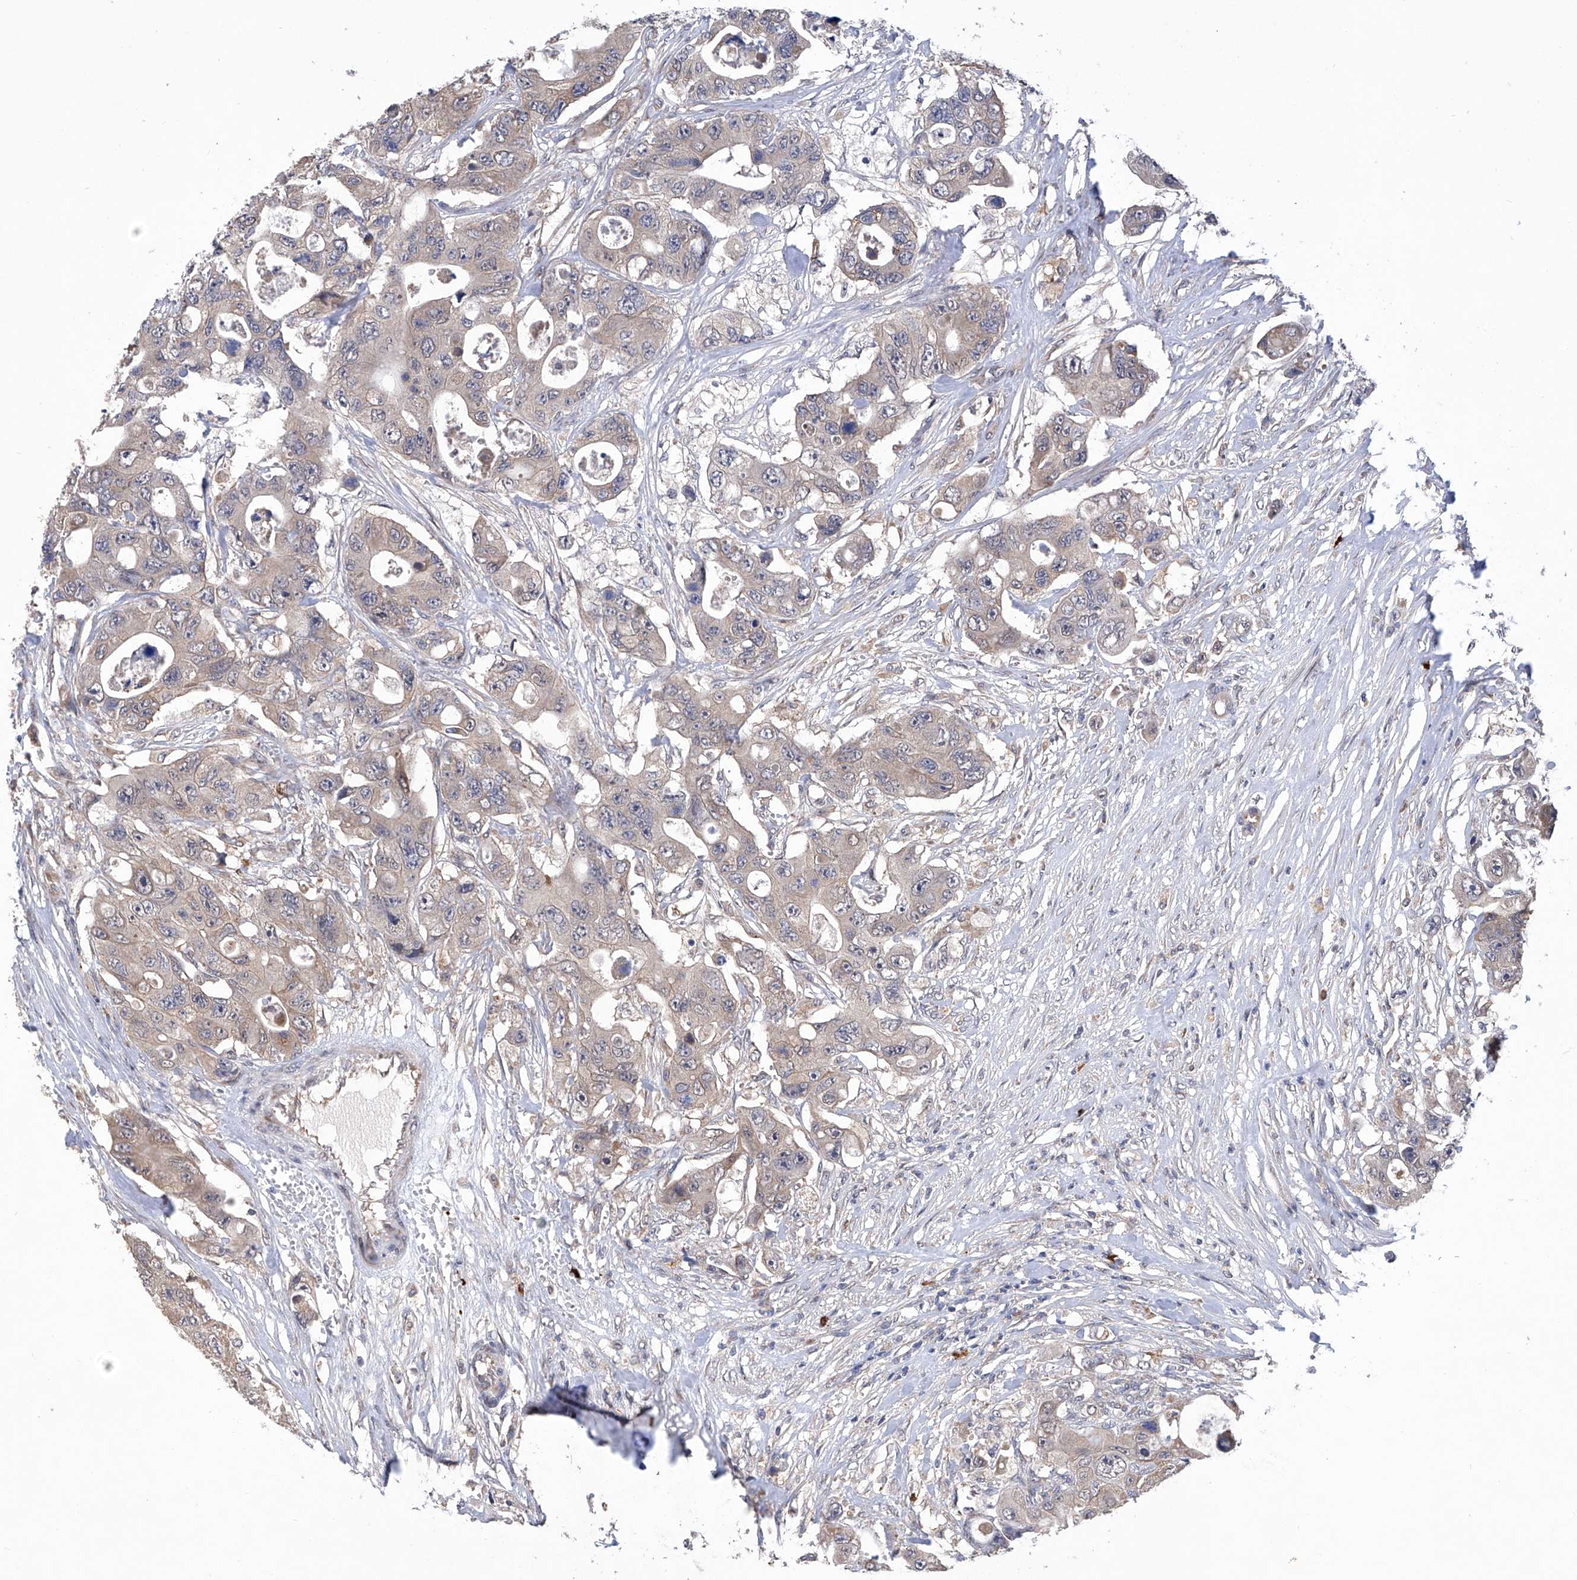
{"staining": {"intensity": "weak", "quantity": "25%-75%", "location": "cytoplasmic/membranous"}, "tissue": "colorectal cancer", "cell_type": "Tumor cells", "image_type": "cancer", "snomed": [{"axis": "morphology", "description": "Adenocarcinoma, NOS"}, {"axis": "topography", "description": "Colon"}], "caption": "IHC of human colorectal cancer (adenocarcinoma) demonstrates low levels of weak cytoplasmic/membranous staining in about 25%-75% of tumor cells.", "gene": "USP45", "patient": {"sex": "female", "age": 46}}